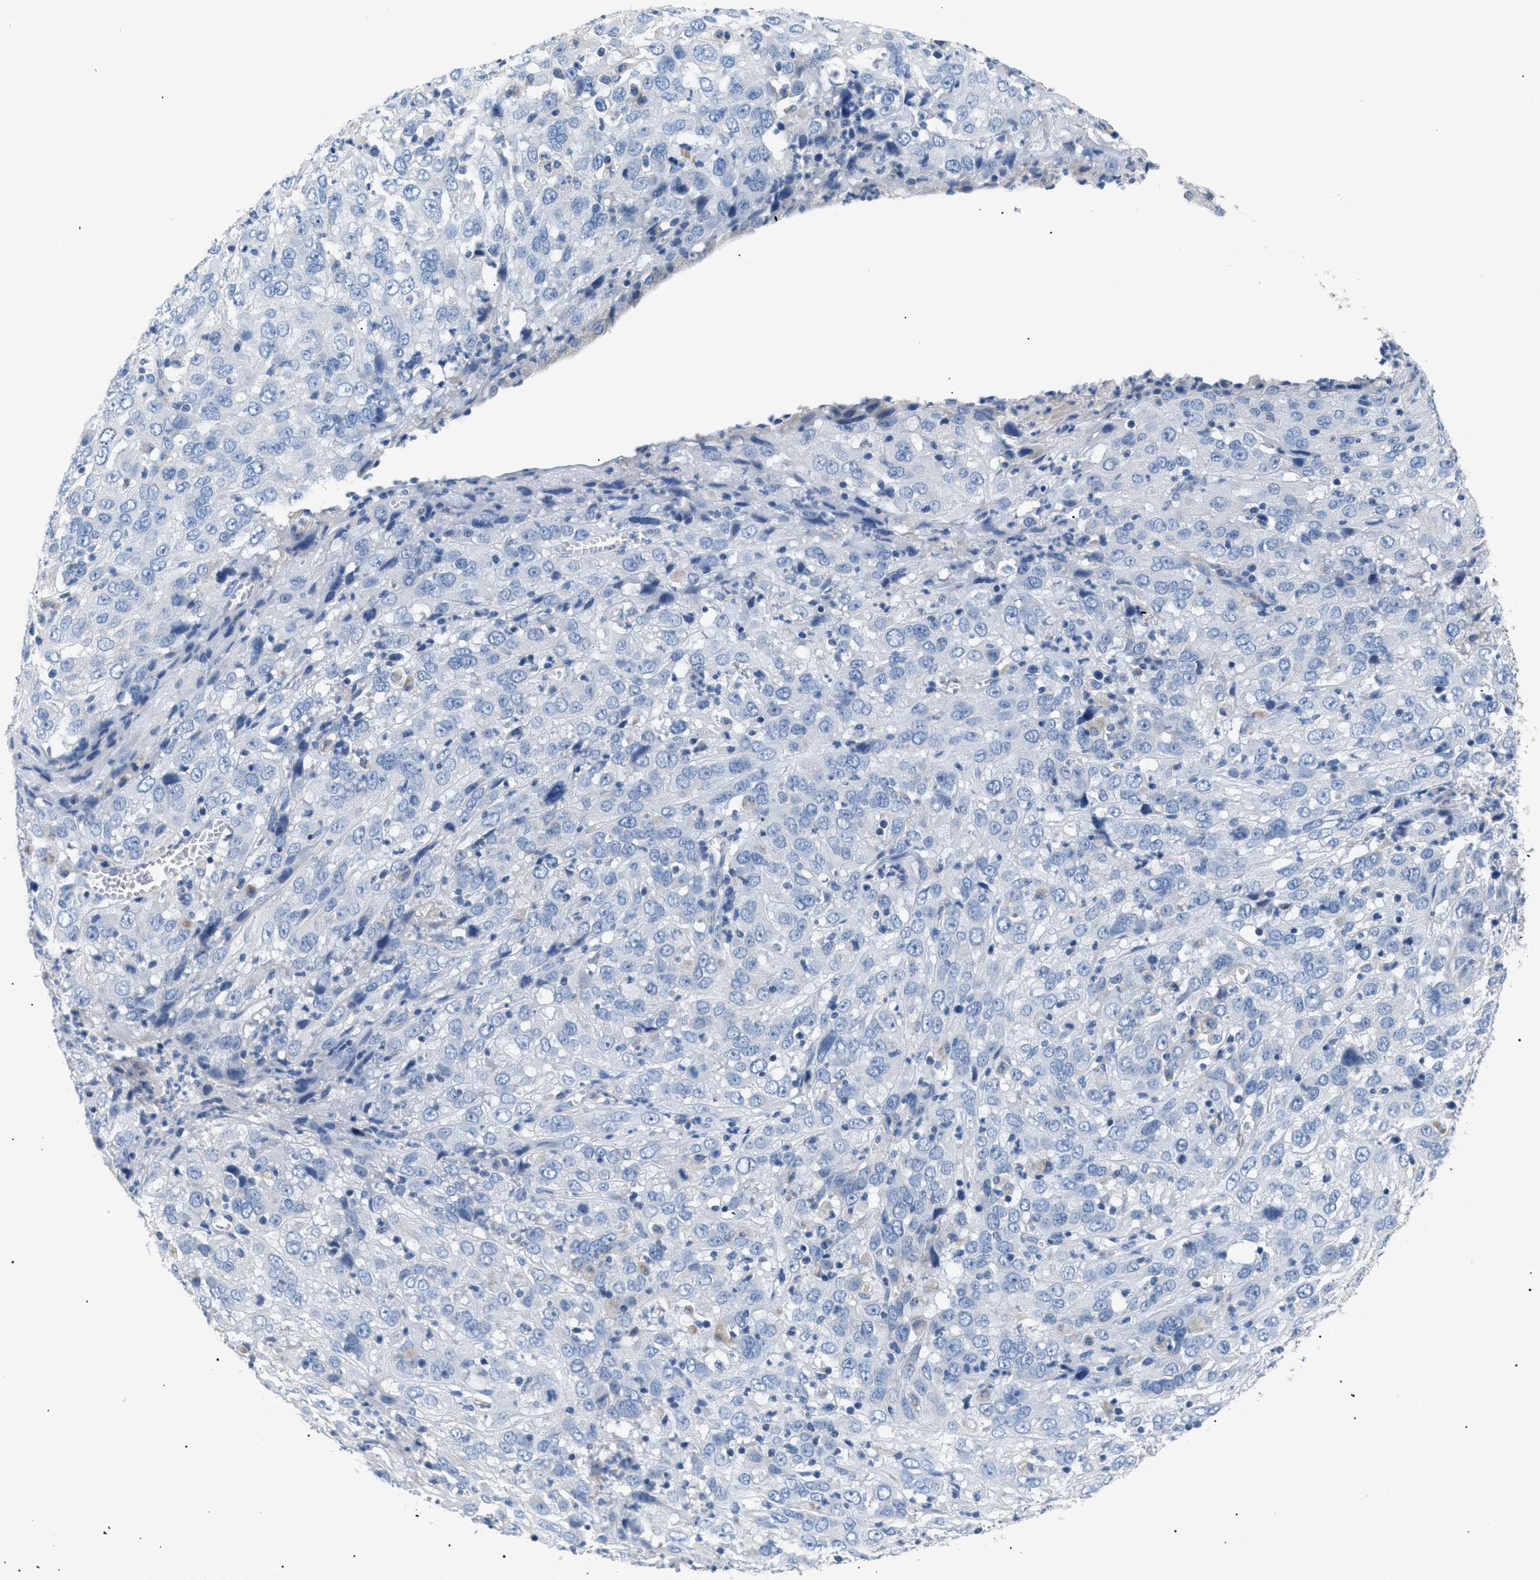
{"staining": {"intensity": "negative", "quantity": "none", "location": "none"}, "tissue": "cervical cancer", "cell_type": "Tumor cells", "image_type": "cancer", "snomed": [{"axis": "morphology", "description": "Squamous cell carcinoma, NOS"}, {"axis": "topography", "description": "Cervix"}], "caption": "Tumor cells show no significant staining in squamous cell carcinoma (cervical).", "gene": "ILDR1", "patient": {"sex": "female", "age": 32}}